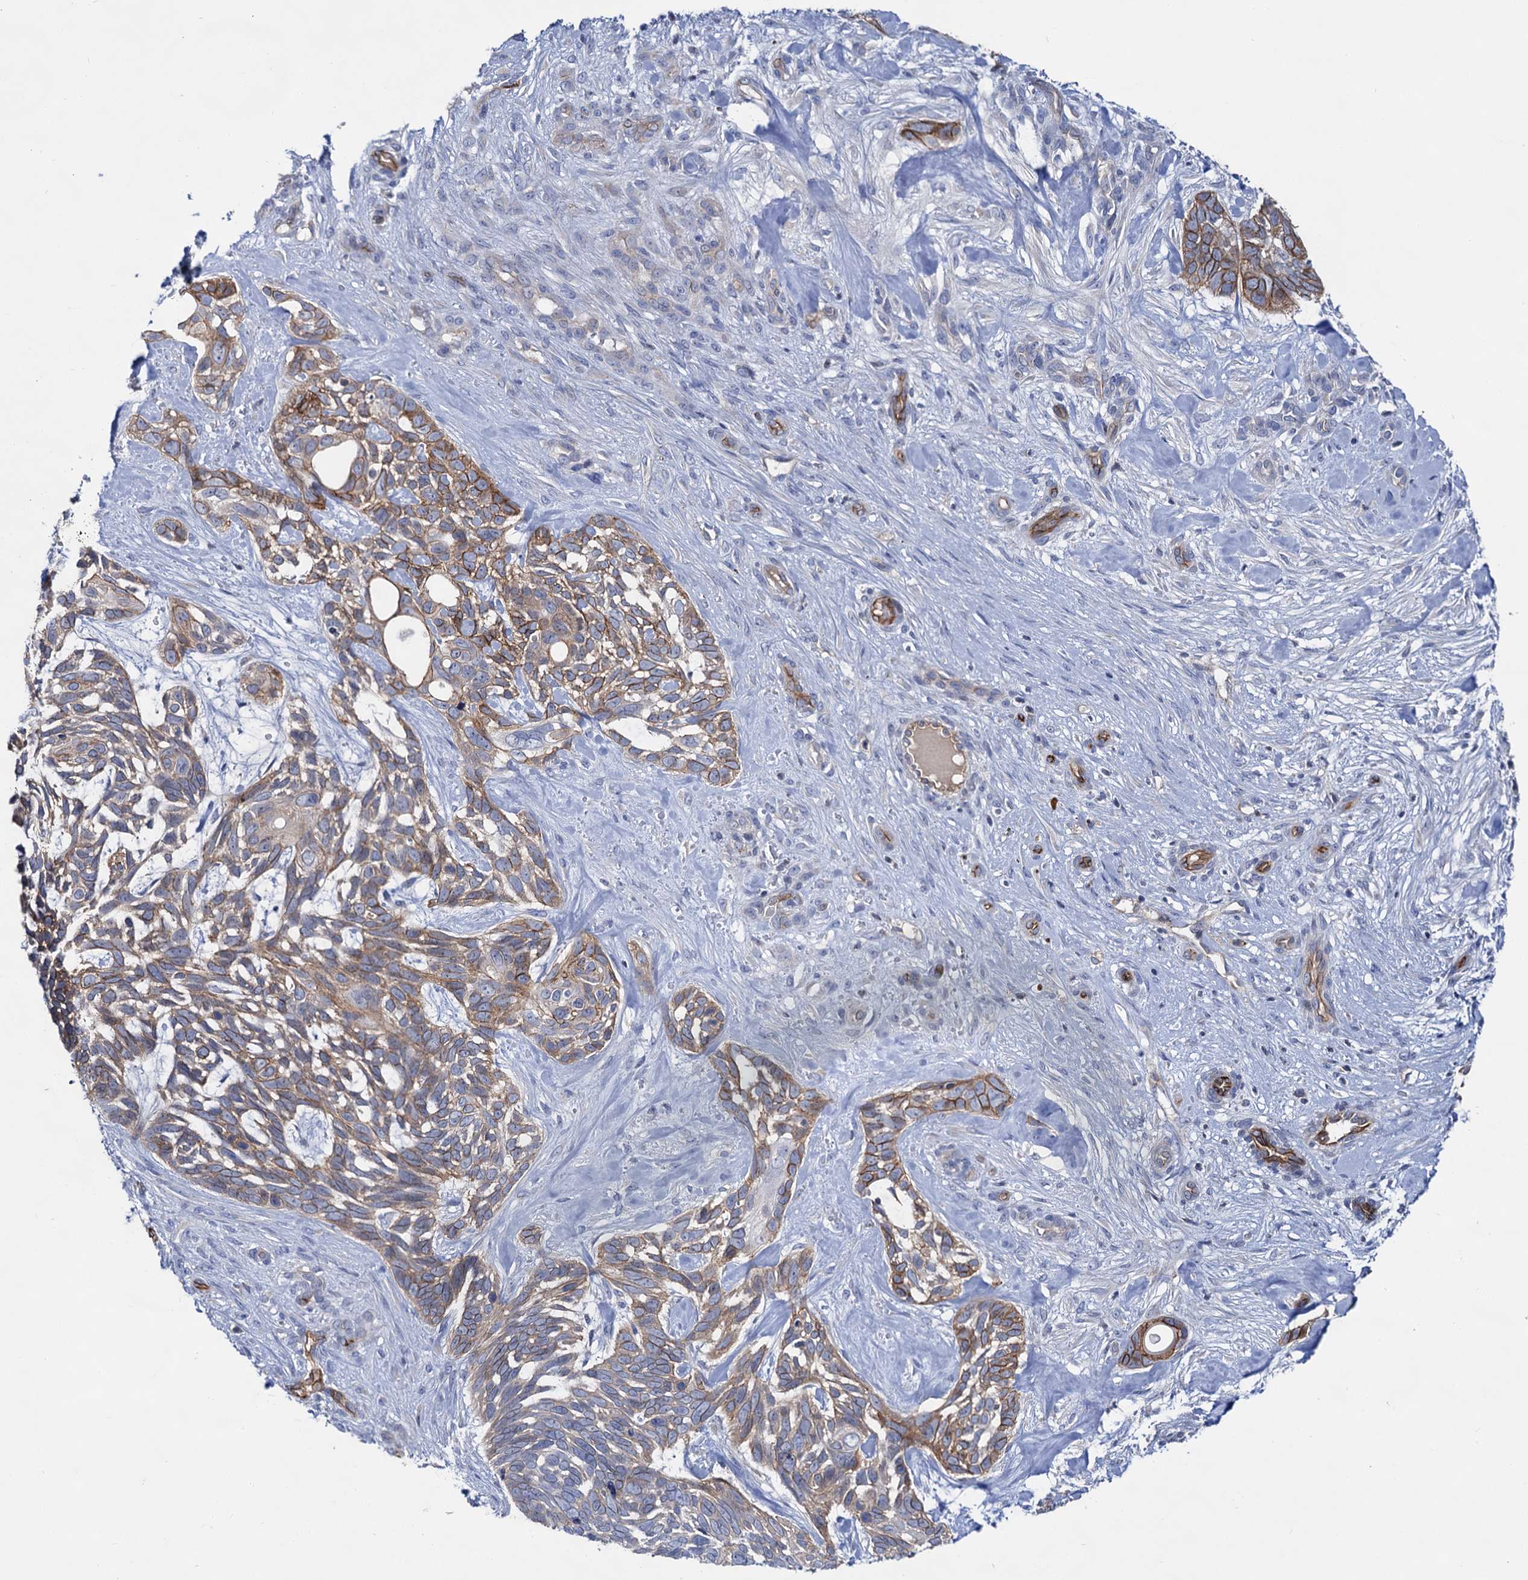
{"staining": {"intensity": "moderate", "quantity": "25%-75%", "location": "cytoplasmic/membranous"}, "tissue": "skin cancer", "cell_type": "Tumor cells", "image_type": "cancer", "snomed": [{"axis": "morphology", "description": "Basal cell carcinoma"}, {"axis": "topography", "description": "Skin"}], "caption": "Brown immunohistochemical staining in basal cell carcinoma (skin) shows moderate cytoplasmic/membranous staining in about 25%-75% of tumor cells.", "gene": "ABLIM1", "patient": {"sex": "male", "age": 88}}